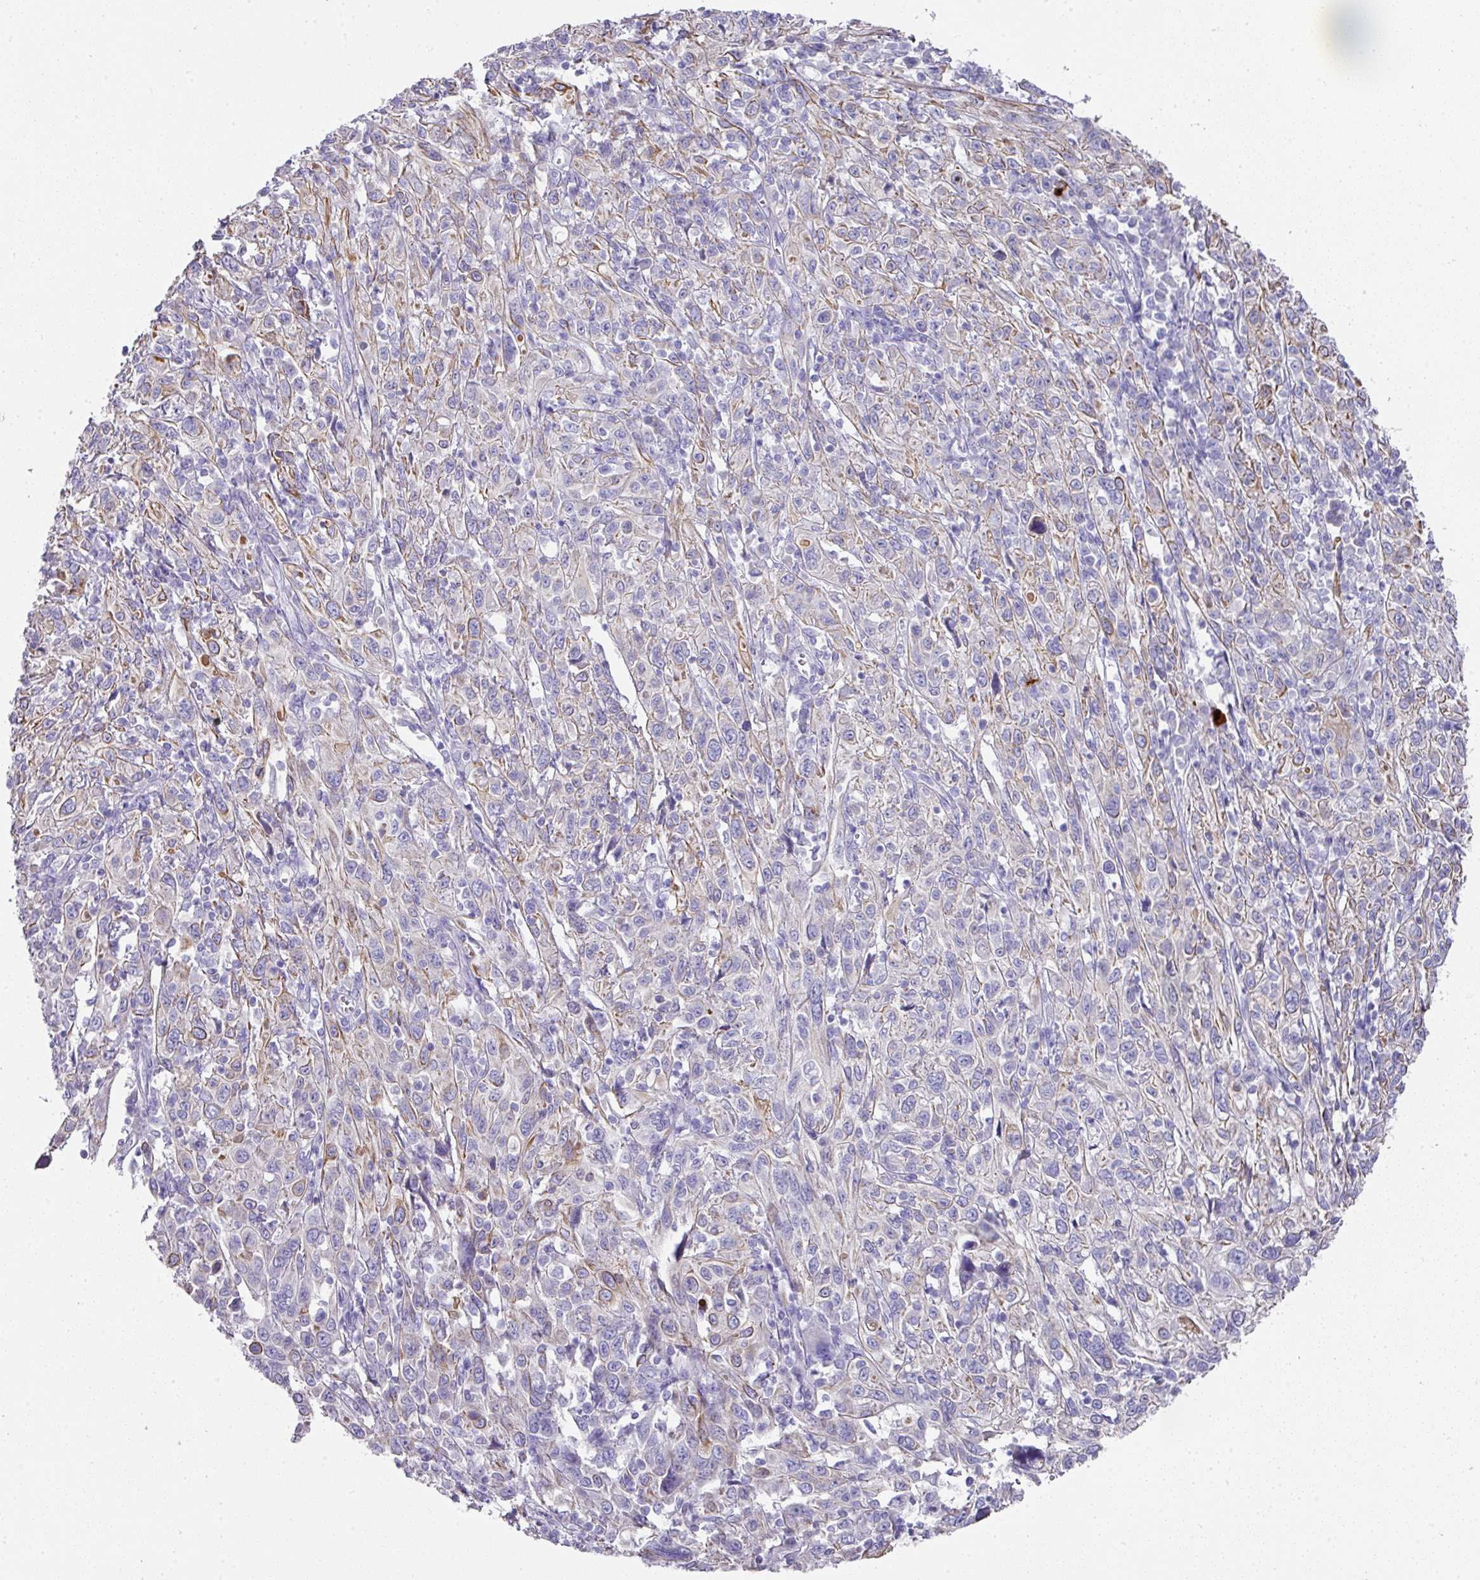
{"staining": {"intensity": "weak", "quantity": "<25%", "location": "cytoplasmic/membranous"}, "tissue": "cervical cancer", "cell_type": "Tumor cells", "image_type": "cancer", "snomed": [{"axis": "morphology", "description": "Squamous cell carcinoma, NOS"}, {"axis": "topography", "description": "Cervix"}], "caption": "The micrograph exhibits no significant positivity in tumor cells of cervical squamous cell carcinoma.", "gene": "TARM1", "patient": {"sex": "female", "age": 46}}